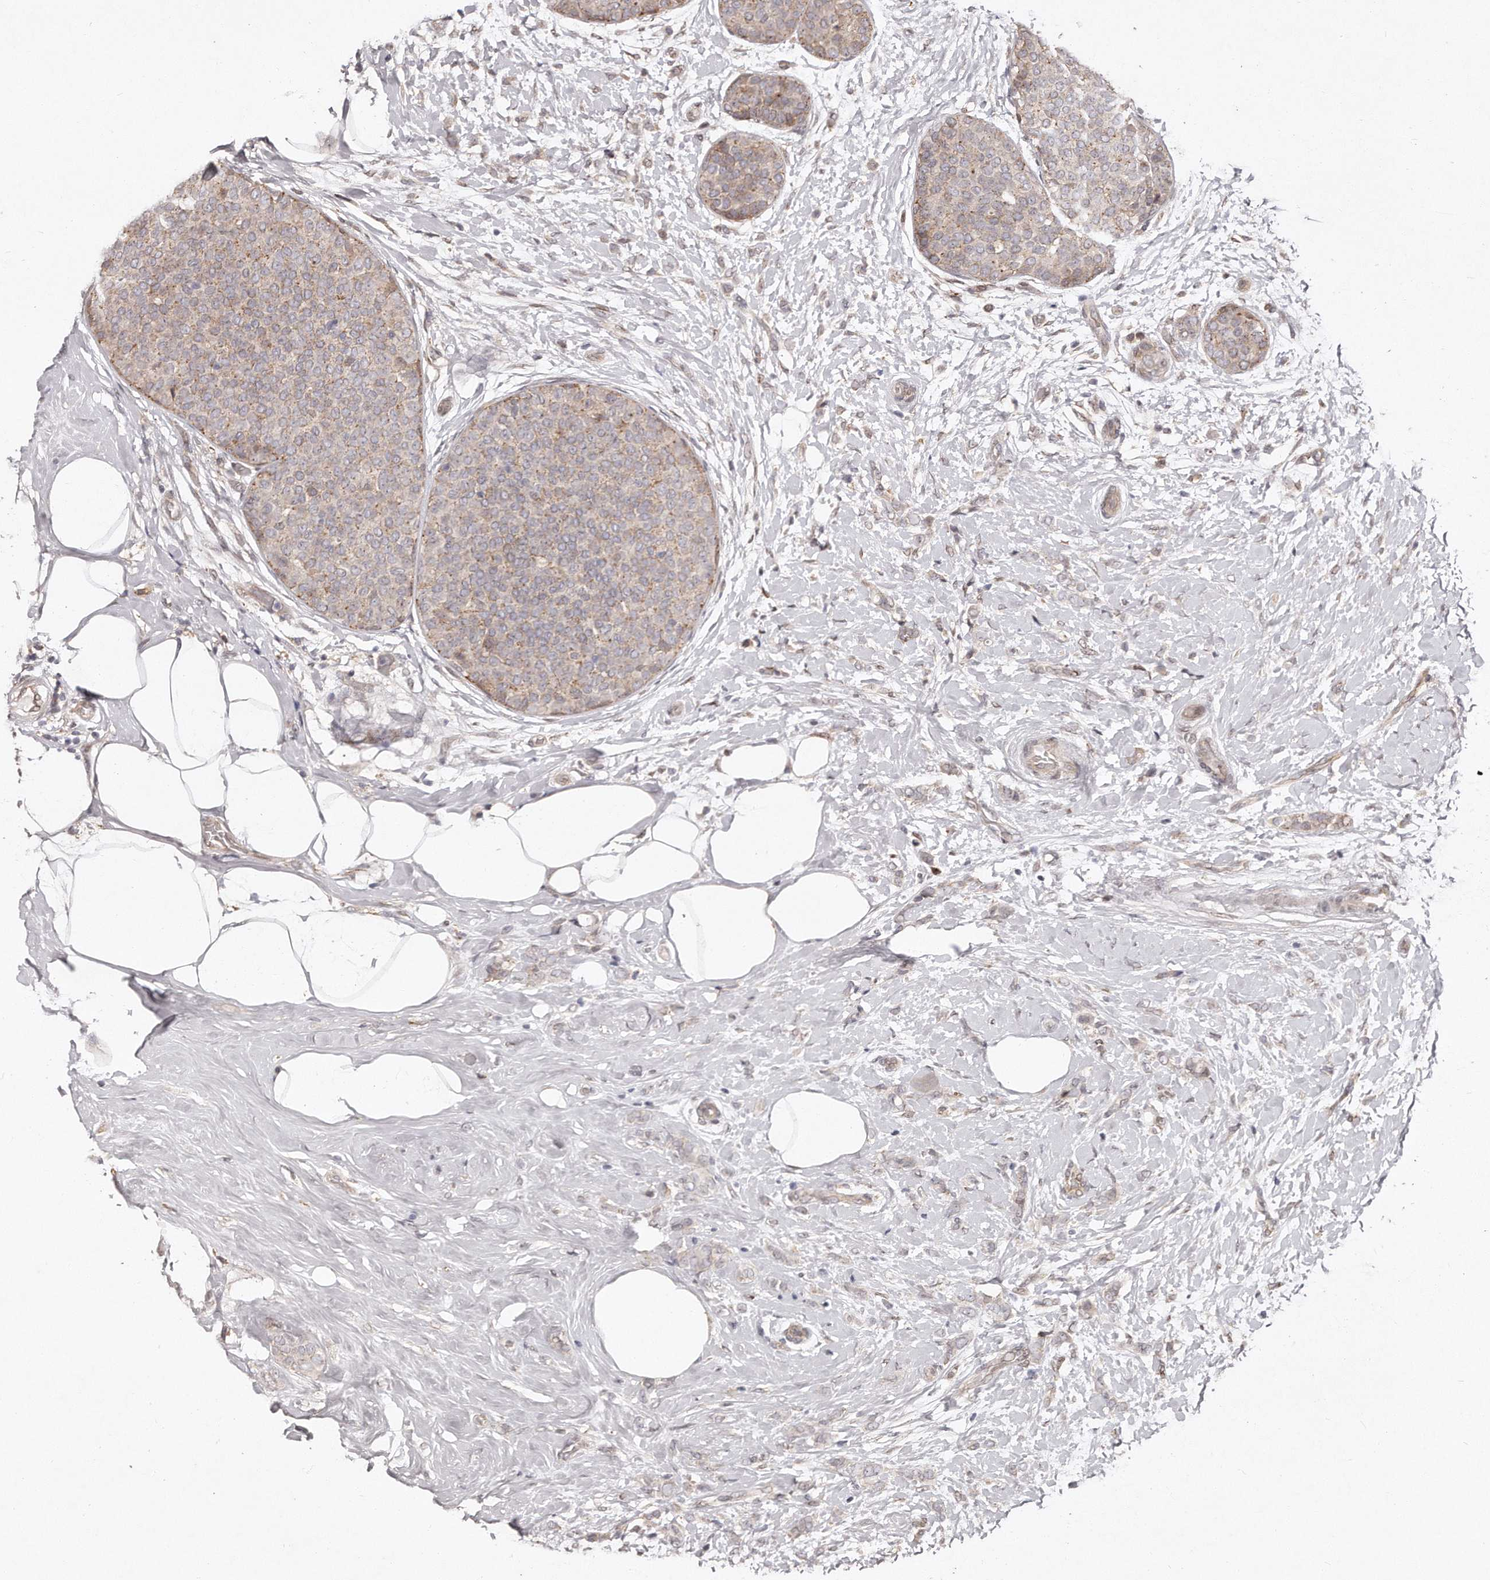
{"staining": {"intensity": "weak", "quantity": "25%-75%", "location": "cytoplasmic/membranous"}, "tissue": "breast cancer", "cell_type": "Tumor cells", "image_type": "cancer", "snomed": [{"axis": "morphology", "description": "Lobular carcinoma, in situ"}, {"axis": "morphology", "description": "Lobular carcinoma"}, {"axis": "topography", "description": "Breast"}], "caption": "High-power microscopy captured an immunohistochemistry (IHC) histopathology image of breast cancer (lobular carcinoma), revealing weak cytoplasmic/membranous staining in approximately 25%-75% of tumor cells.", "gene": "HASPIN", "patient": {"sex": "female", "age": 41}}